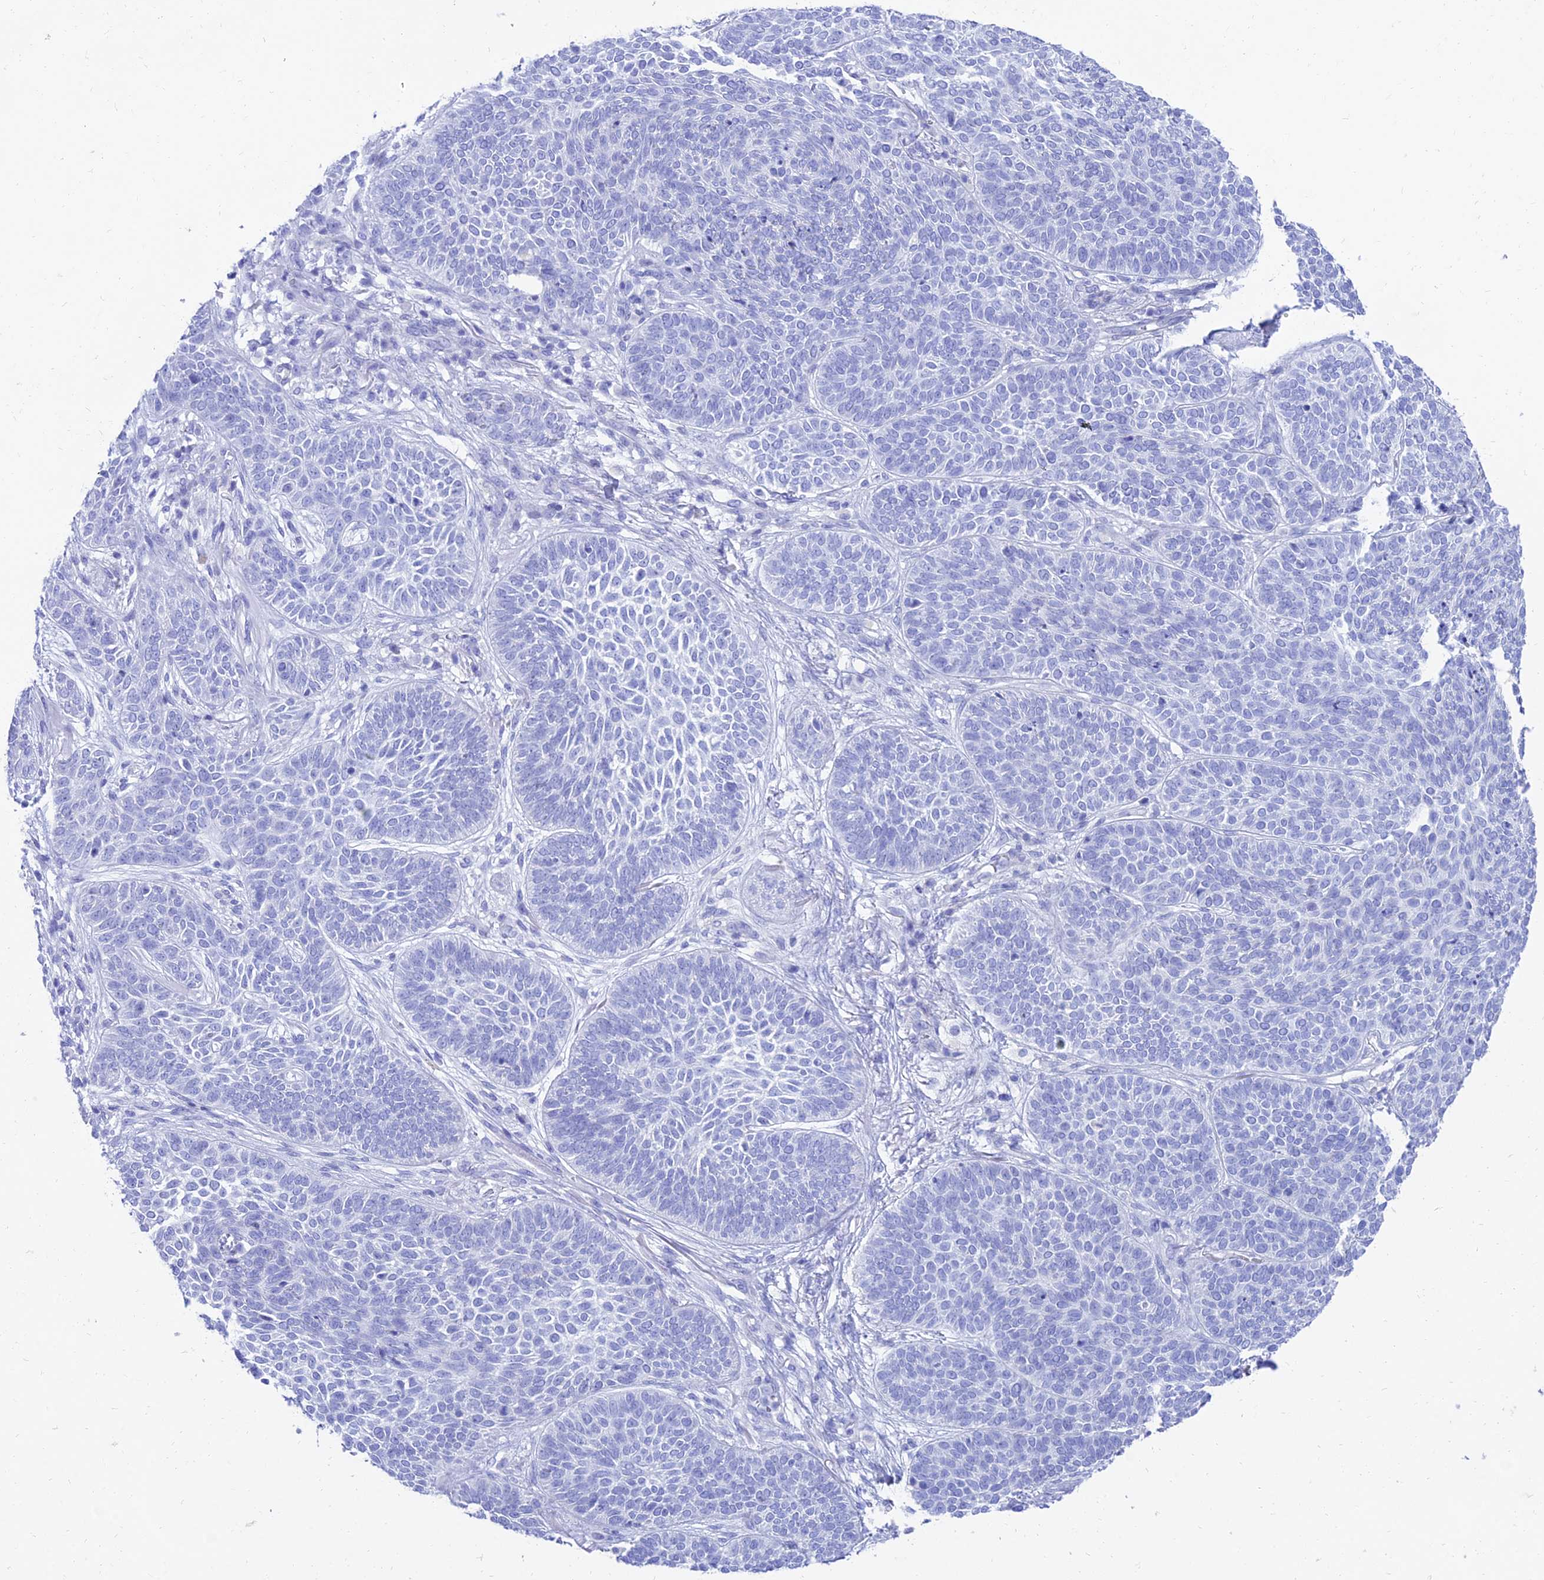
{"staining": {"intensity": "negative", "quantity": "none", "location": "none"}, "tissue": "skin cancer", "cell_type": "Tumor cells", "image_type": "cancer", "snomed": [{"axis": "morphology", "description": "Basal cell carcinoma"}, {"axis": "topography", "description": "Skin"}], "caption": "IHC image of human skin cancer stained for a protein (brown), which demonstrates no expression in tumor cells.", "gene": "TAC3", "patient": {"sex": "male", "age": 85}}